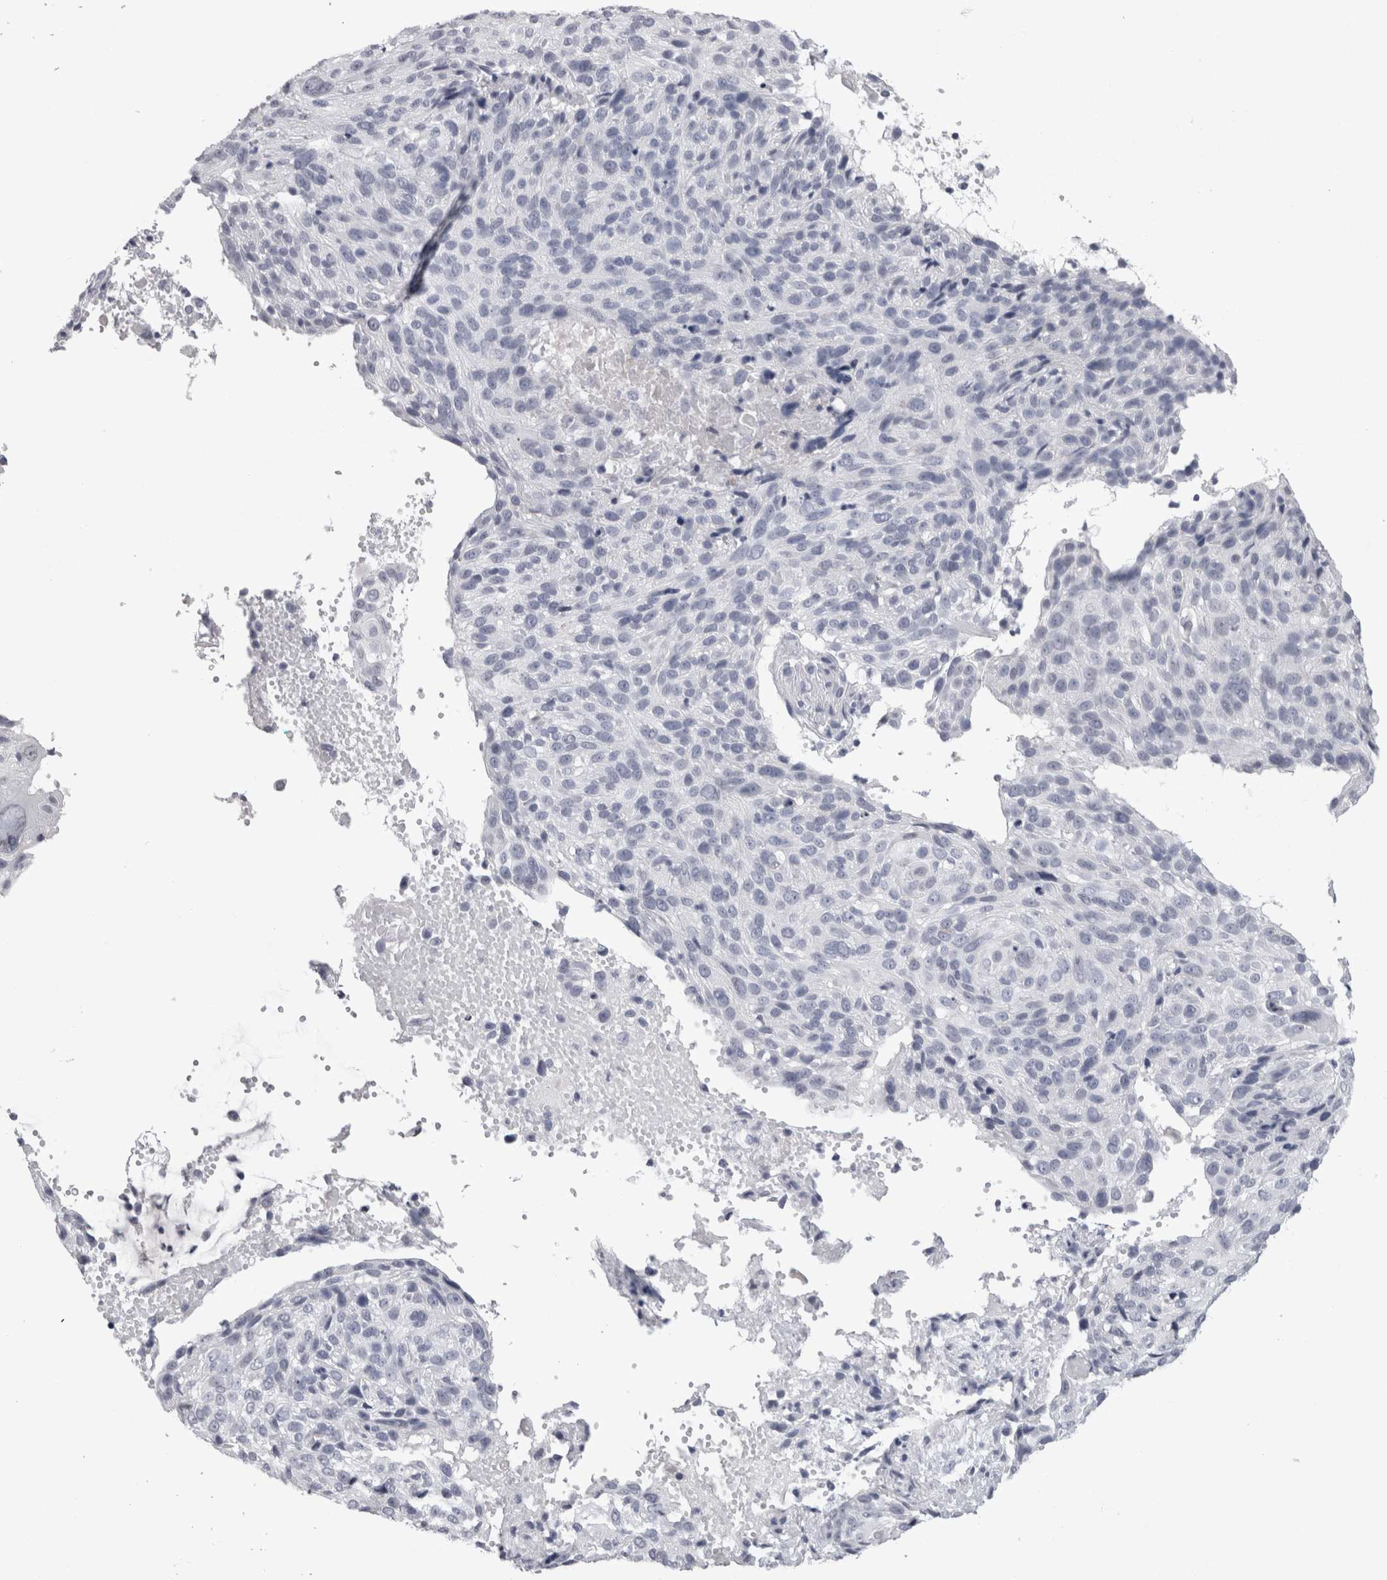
{"staining": {"intensity": "negative", "quantity": "none", "location": "none"}, "tissue": "cervical cancer", "cell_type": "Tumor cells", "image_type": "cancer", "snomed": [{"axis": "morphology", "description": "Squamous cell carcinoma, NOS"}, {"axis": "topography", "description": "Cervix"}], "caption": "Immunohistochemistry (IHC) of cervical cancer demonstrates no expression in tumor cells.", "gene": "ADAM2", "patient": {"sex": "female", "age": 74}}